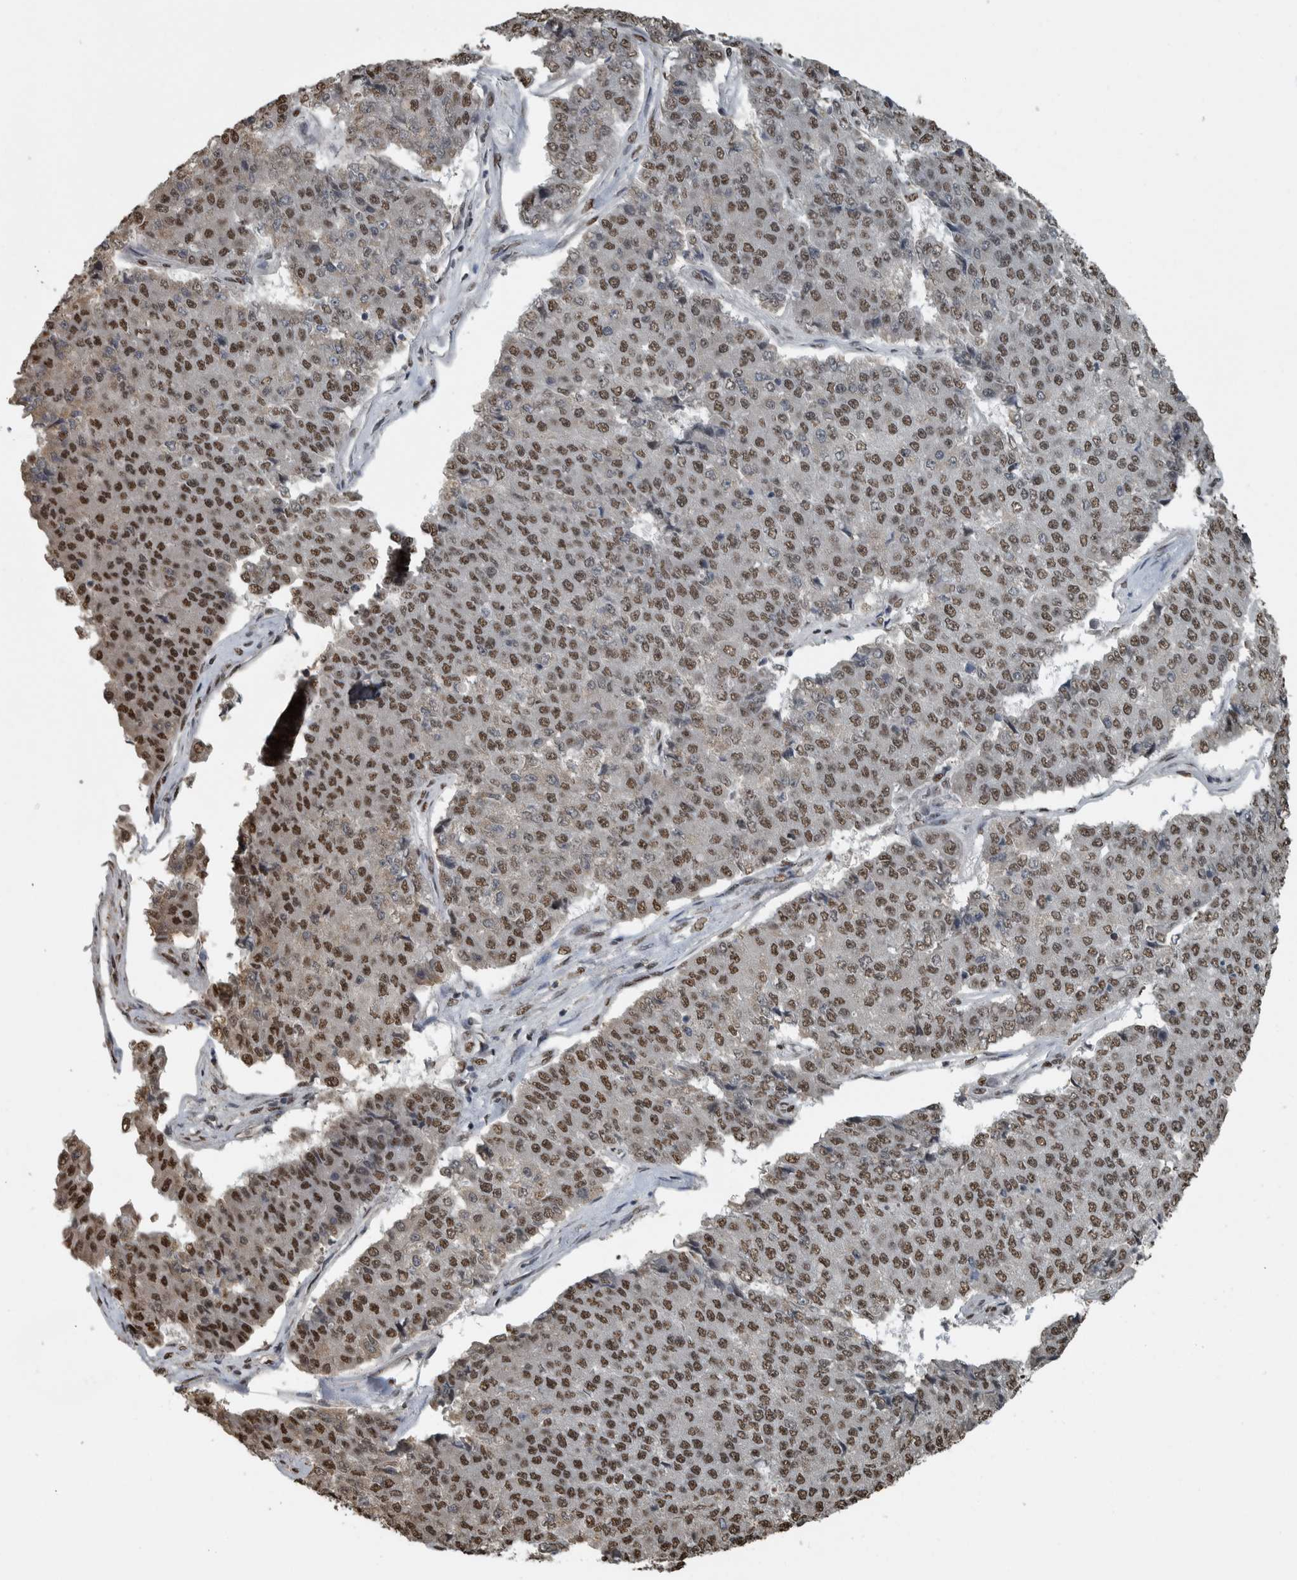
{"staining": {"intensity": "moderate", "quantity": ">75%", "location": "nuclear"}, "tissue": "pancreatic cancer", "cell_type": "Tumor cells", "image_type": "cancer", "snomed": [{"axis": "morphology", "description": "Adenocarcinoma, NOS"}, {"axis": "topography", "description": "Pancreas"}], "caption": "A brown stain labels moderate nuclear staining of a protein in human pancreatic cancer tumor cells.", "gene": "TGS1", "patient": {"sex": "male", "age": 50}}